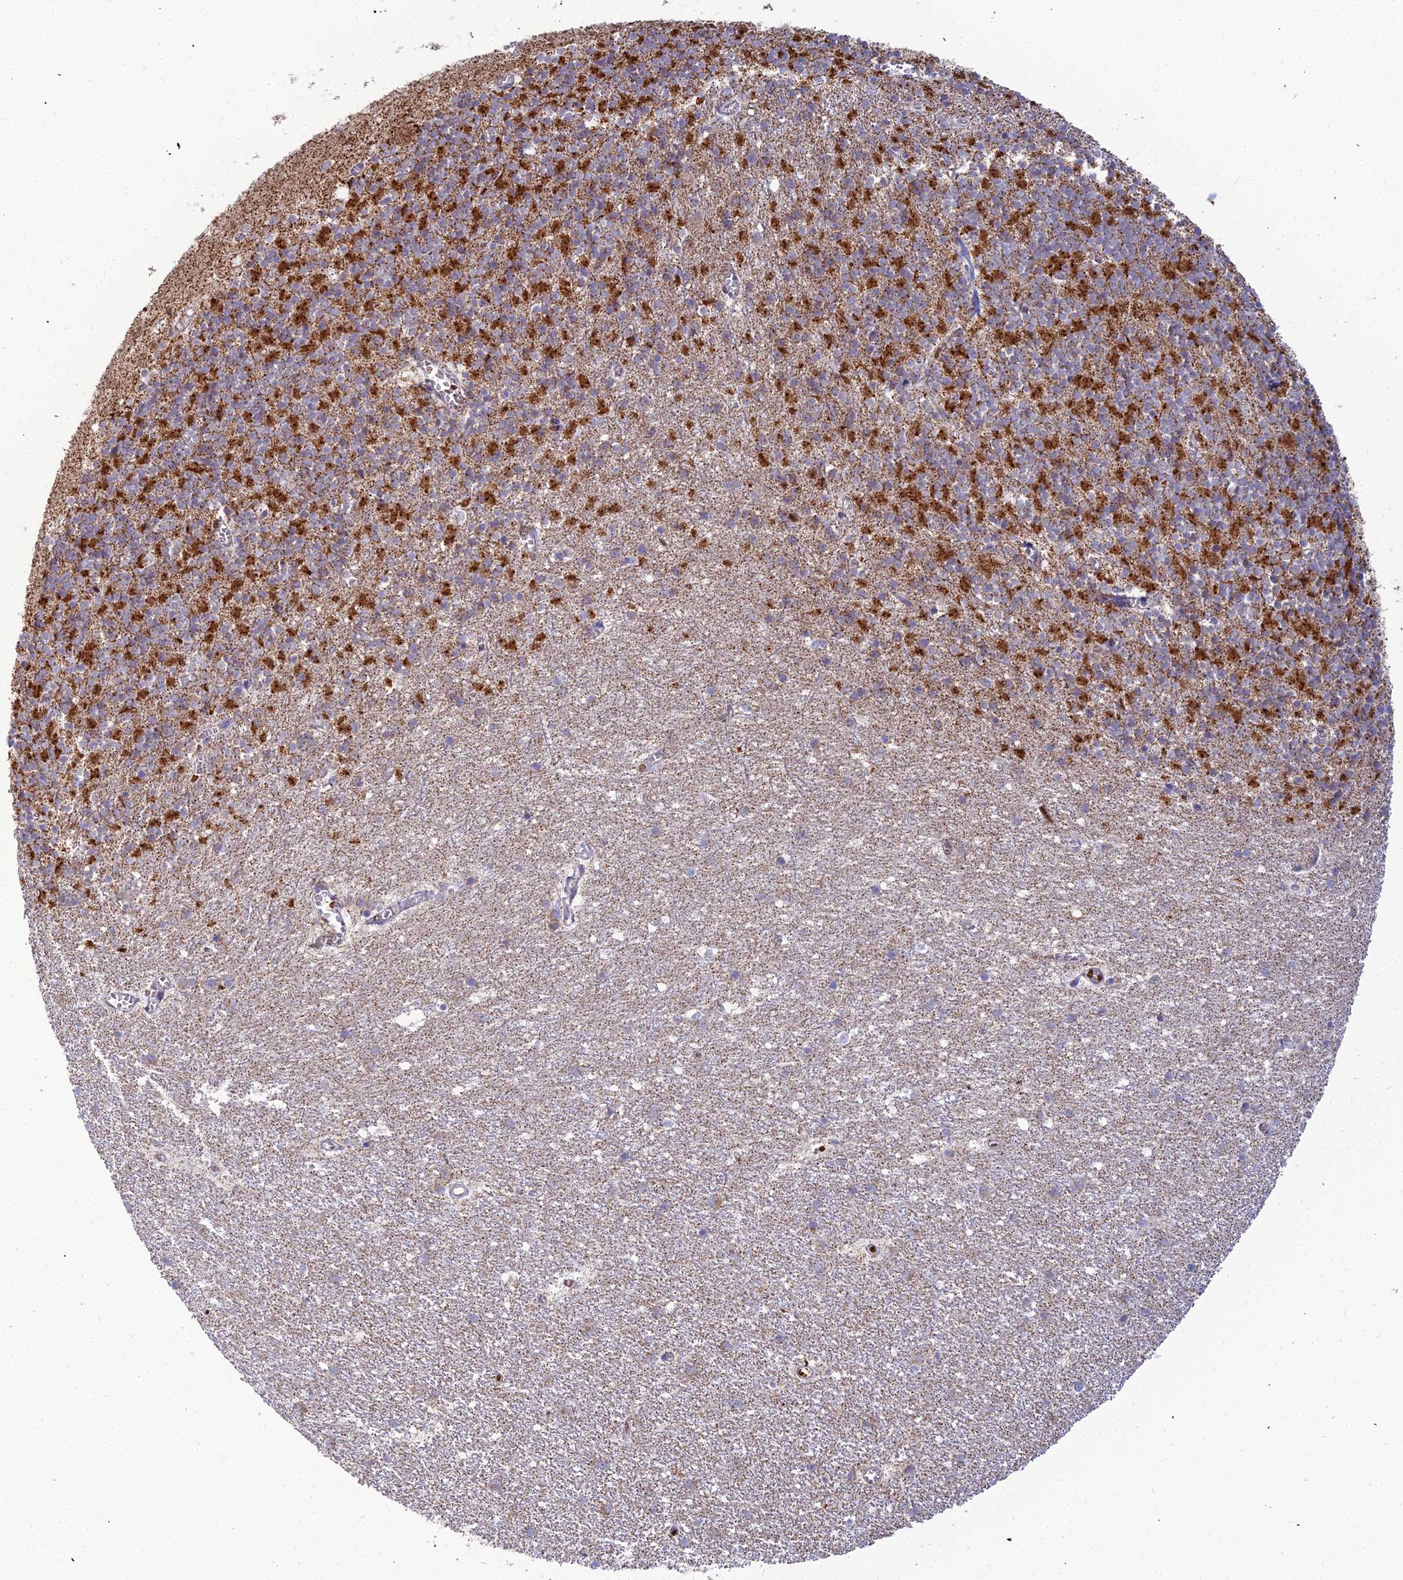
{"staining": {"intensity": "strong", "quantity": "25%-75%", "location": "cytoplasmic/membranous"}, "tissue": "cerebellum", "cell_type": "Cells in granular layer", "image_type": "normal", "snomed": [{"axis": "morphology", "description": "Normal tissue, NOS"}, {"axis": "topography", "description": "Cerebellum"}], "caption": "Protein staining displays strong cytoplasmic/membranous staining in approximately 25%-75% of cells in granular layer in normal cerebellum. The protein is stained brown, and the nuclei are stained in blue (DAB (3,3'-diaminobenzidine) IHC with brightfield microscopy, high magnification).", "gene": "SLC35F4", "patient": {"sex": "male", "age": 54}}